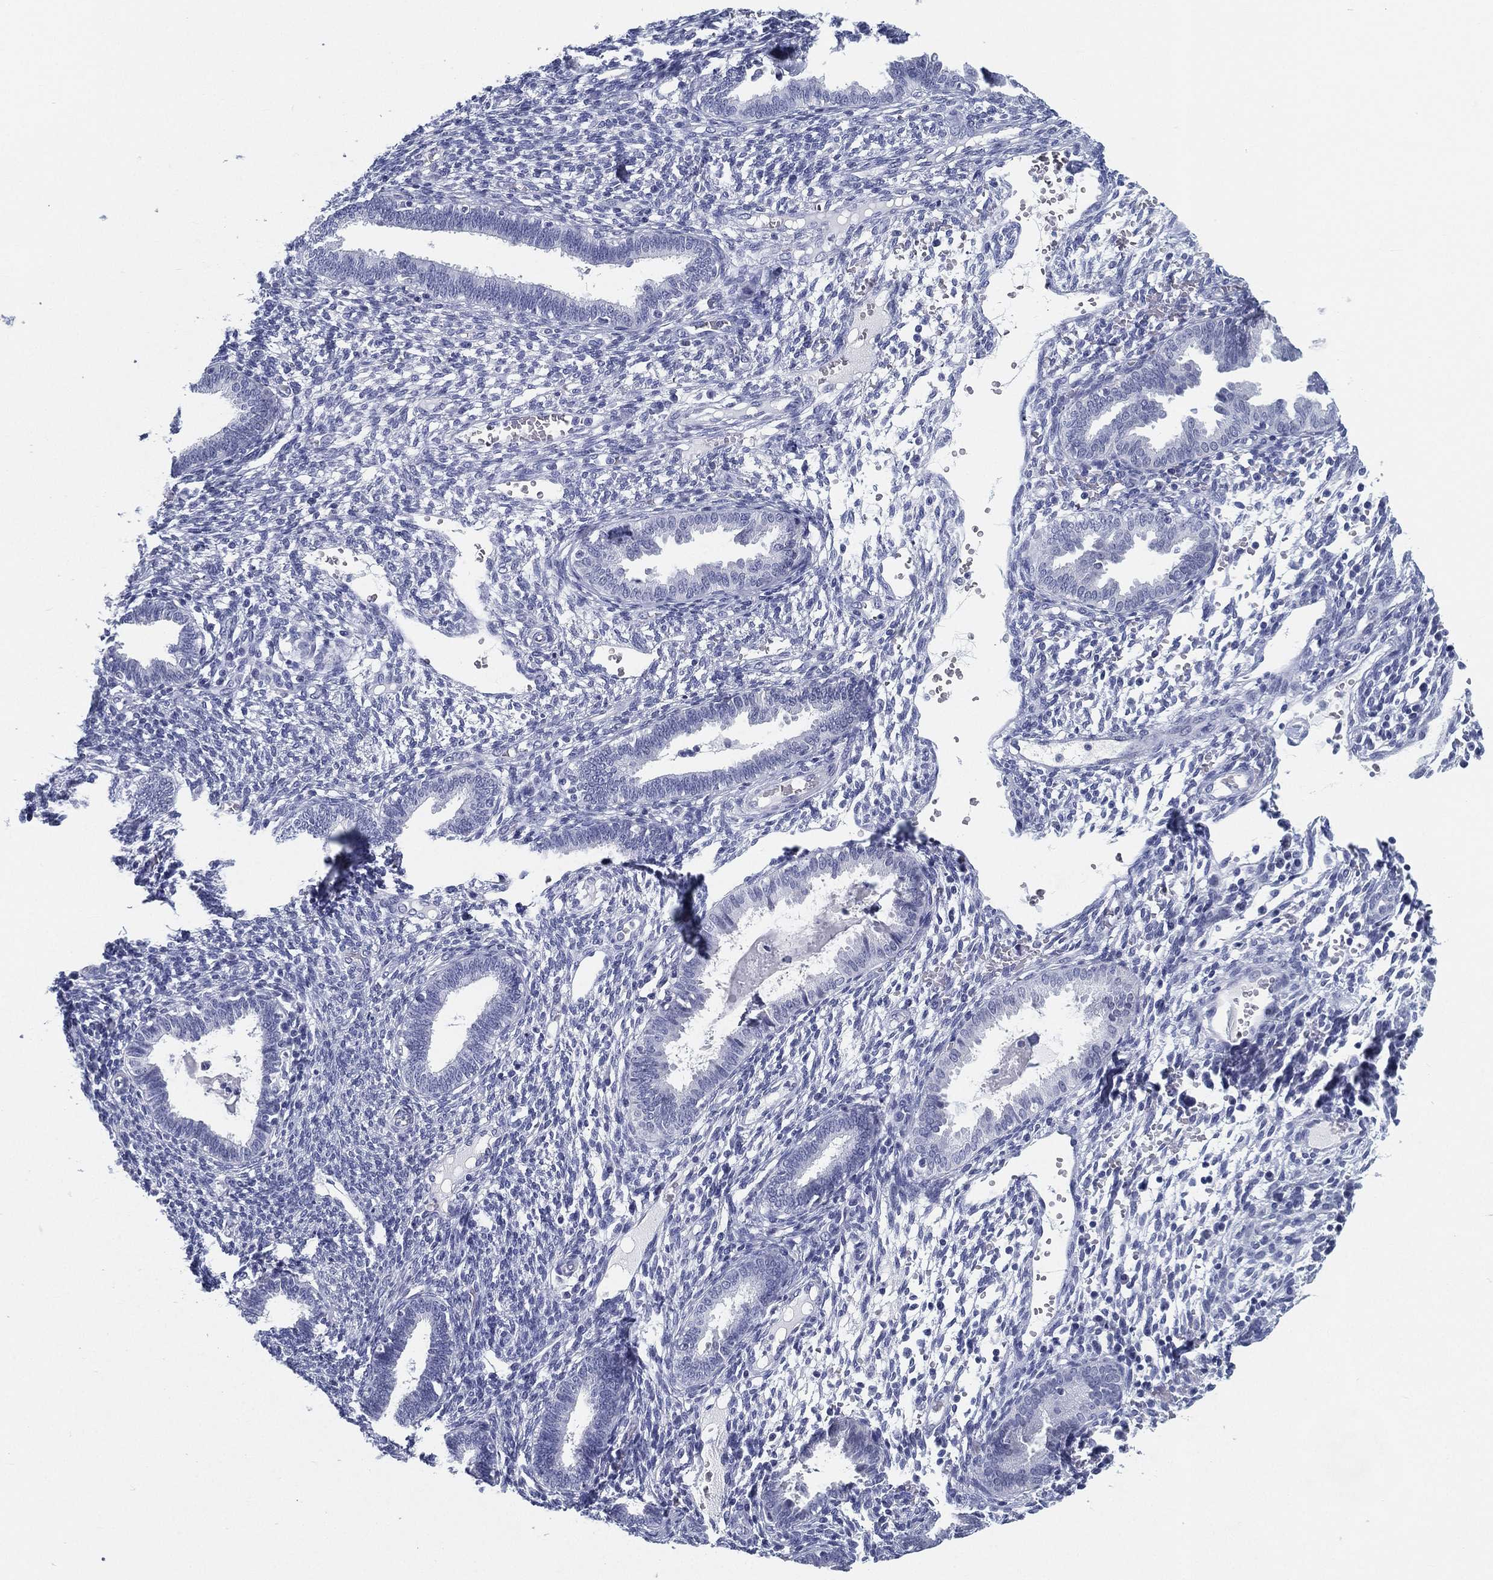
{"staining": {"intensity": "negative", "quantity": "none", "location": "none"}, "tissue": "endometrium", "cell_type": "Cells in endometrial stroma", "image_type": "normal", "snomed": [{"axis": "morphology", "description": "Normal tissue, NOS"}, {"axis": "topography", "description": "Endometrium"}], "caption": "Immunohistochemistry image of unremarkable human endometrium stained for a protein (brown), which demonstrates no staining in cells in endometrial stroma.", "gene": "ATP1B2", "patient": {"sex": "female", "age": 42}}